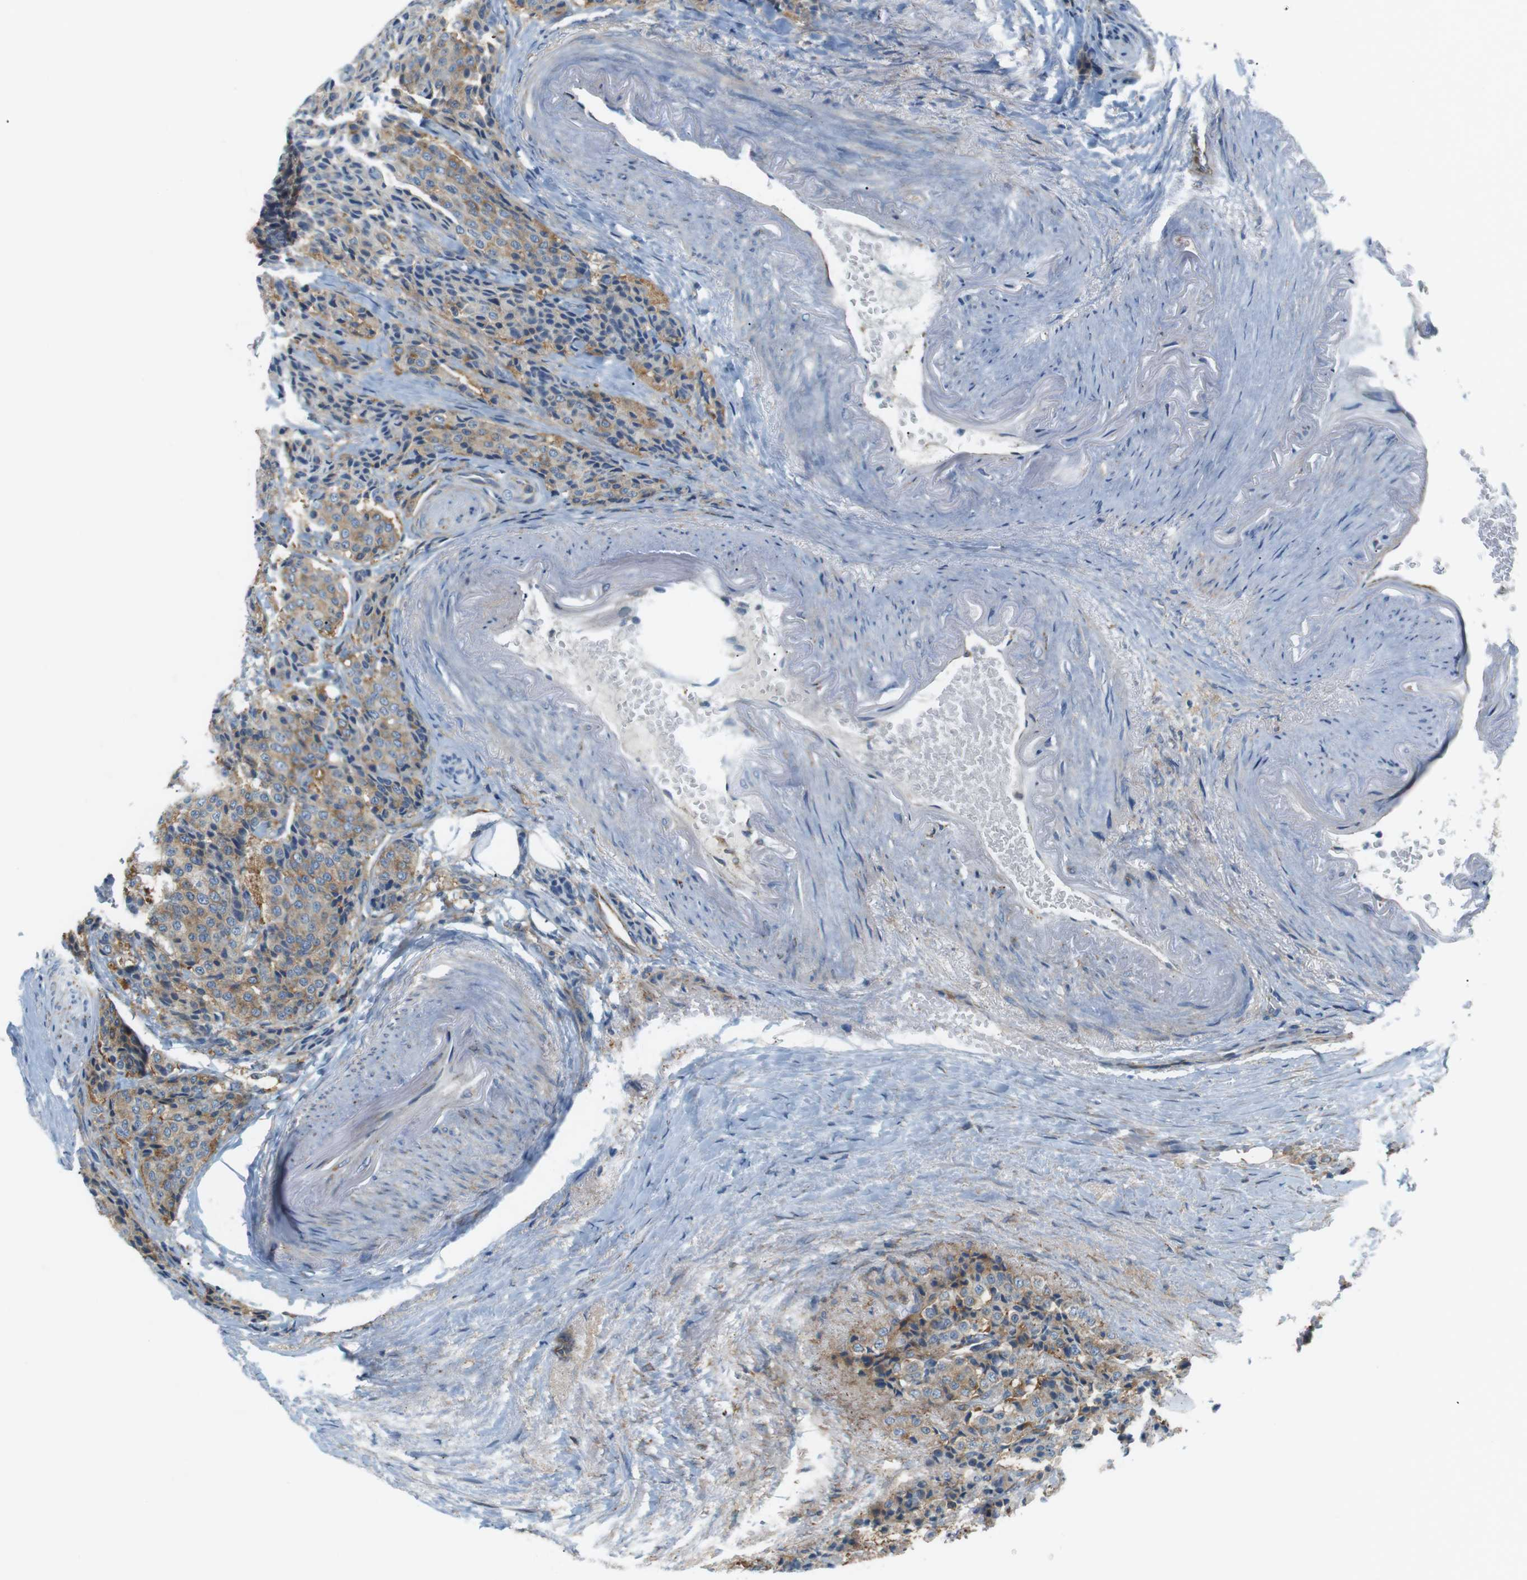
{"staining": {"intensity": "moderate", "quantity": "25%-75%", "location": "cytoplasmic/membranous"}, "tissue": "carcinoid", "cell_type": "Tumor cells", "image_type": "cancer", "snomed": [{"axis": "morphology", "description": "Carcinoid, malignant, NOS"}, {"axis": "topography", "description": "Colon"}], "caption": "This photomicrograph reveals immunohistochemistry (IHC) staining of carcinoid (malignant), with medium moderate cytoplasmic/membranous positivity in approximately 25%-75% of tumor cells.", "gene": "PEPD", "patient": {"sex": "female", "age": 61}}